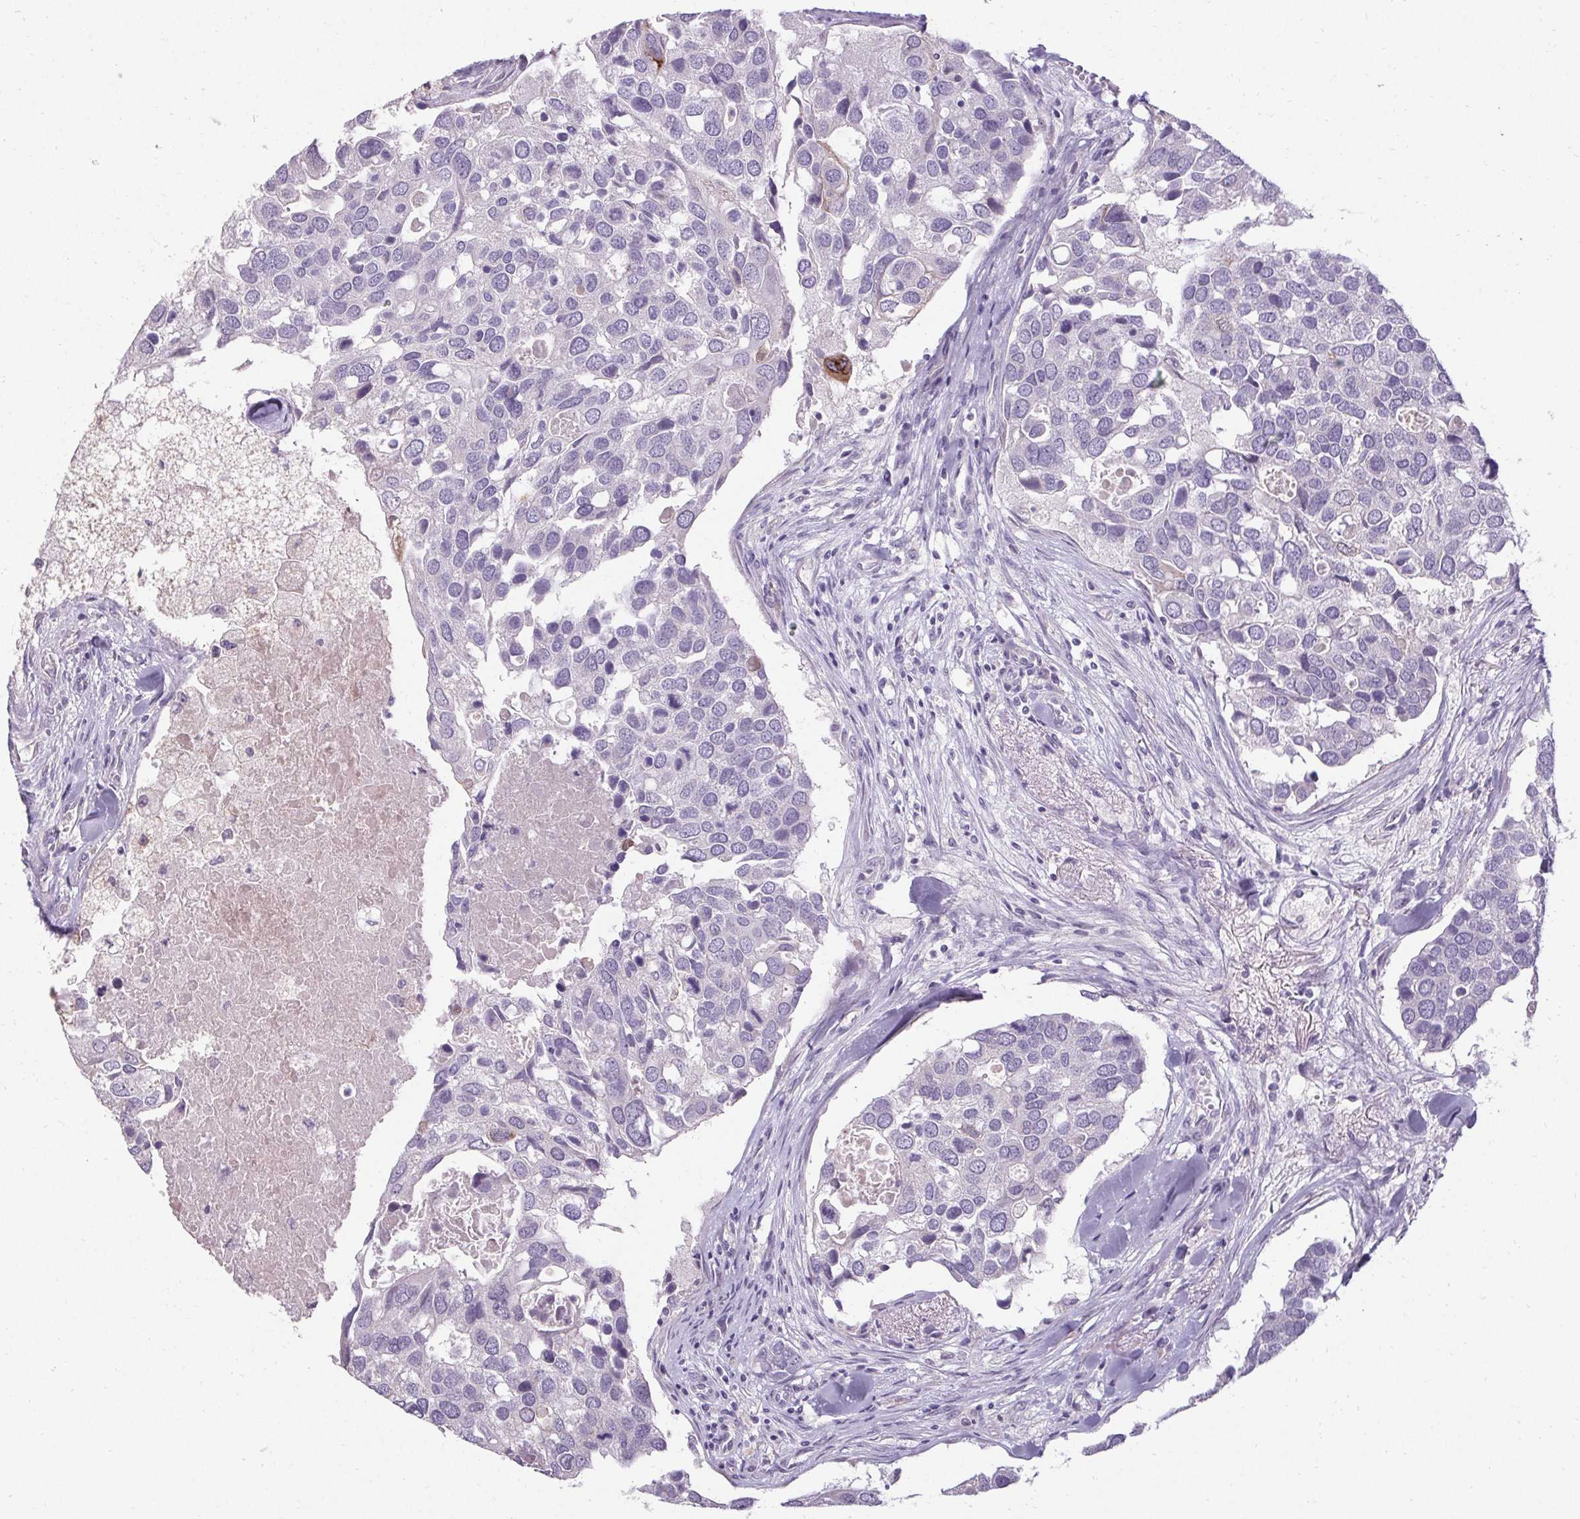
{"staining": {"intensity": "moderate", "quantity": "<25%", "location": "cytoplasmic/membranous"}, "tissue": "breast cancer", "cell_type": "Tumor cells", "image_type": "cancer", "snomed": [{"axis": "morphology", "description": "Duct carcinoma"}, {"axis": "topography", "description": "Breast"}], "caption": "The immunohistochemical stain highlights moderate cytoplasmic/membranous positivity in tumor cells of breast cancer tissue.", "gene": "HSD17B3", "patient": {"sex": "female", "age": 83}}